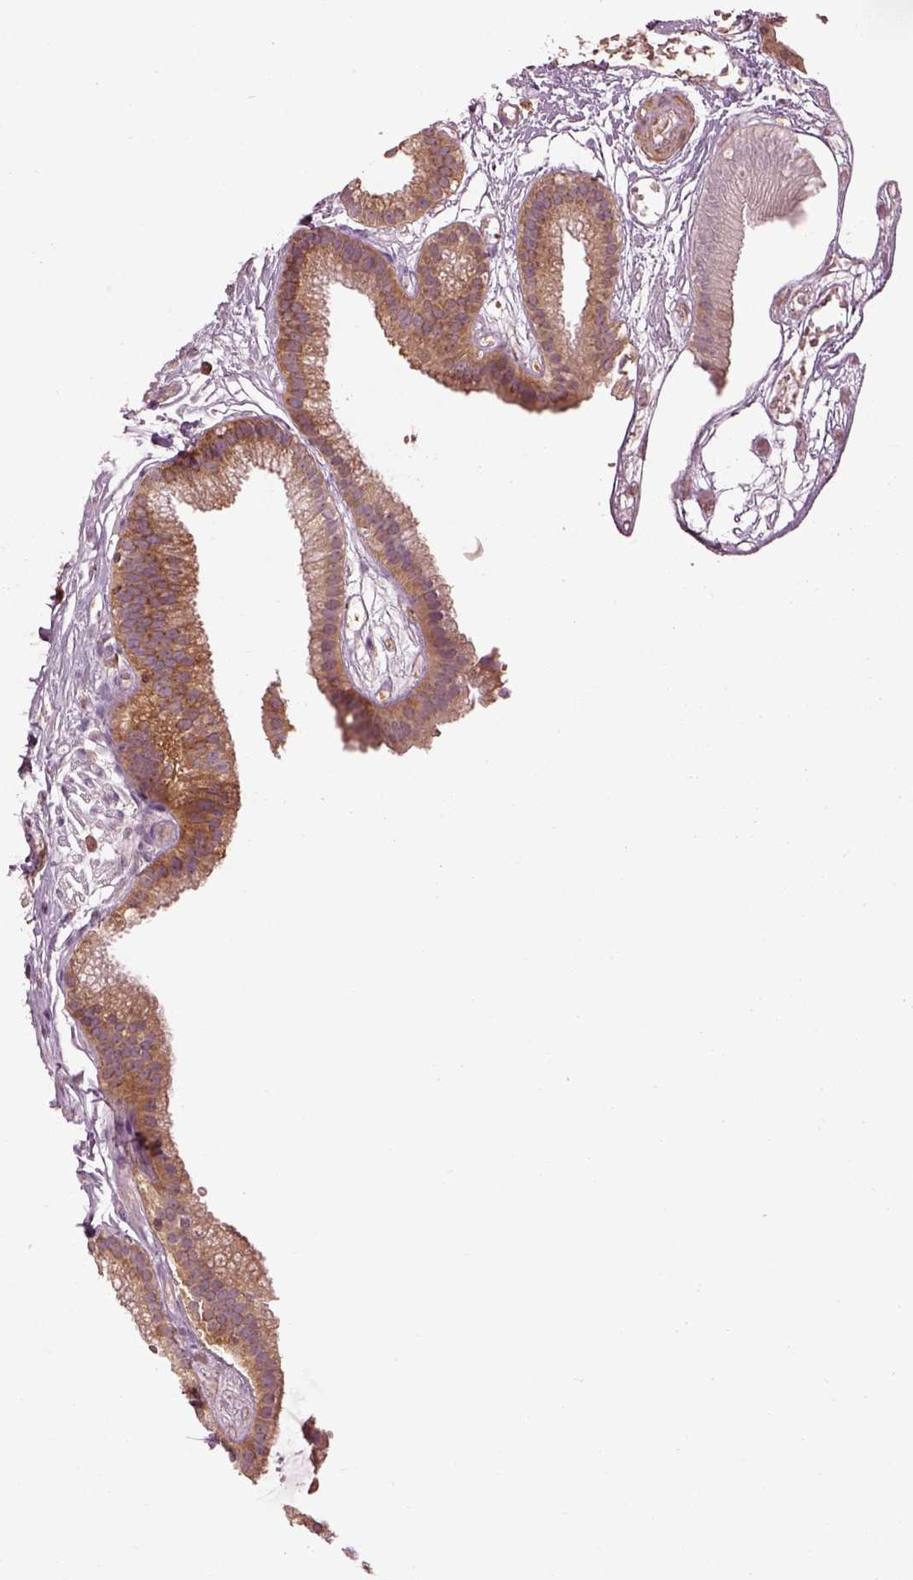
{"staining": {"intensity": "strong", "quantity": ">75%", "location": "cytoplasmic/membranous"}, "tissue": "gallbladder", "cell_type": "Glandular cells", "image_type": "normal", "snomed": [{"axis": "morphology", "description": "Normal tissue, NOS"}, {"axis": "topography", "description": "Gallbladder"}], "caption": "Strong cytoplasmic/membranous staining is appreciated in about >75% of glandular cells in benign gallbladder. (Stains: DAB in brown, nuclei in blue, Microscopy: brightfield microscopy at high magnification).", "gene": "LSM14A", "patient": {"sex": "female", "age": 45}}